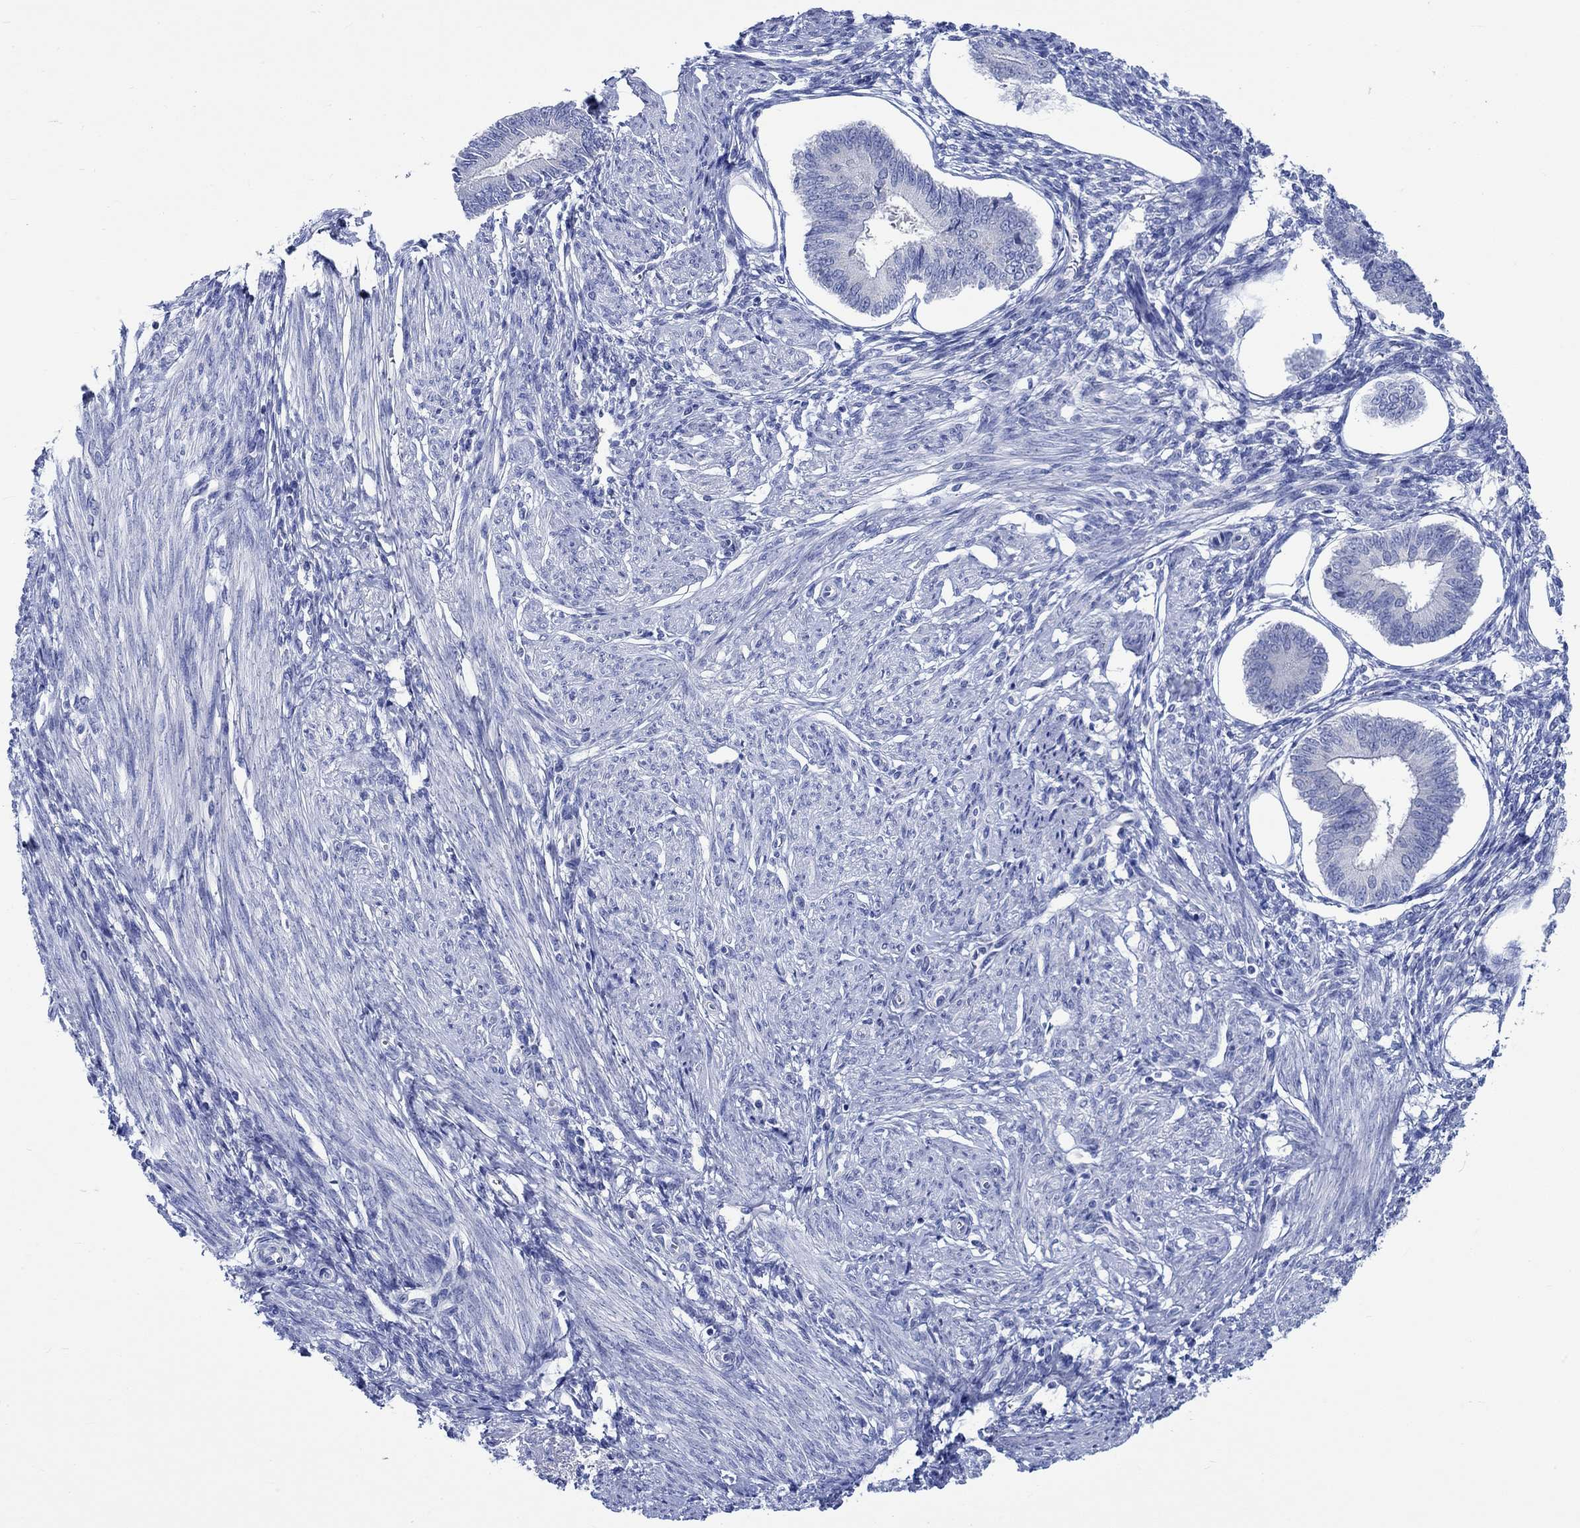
{"staining": {"intensity": "negative", "quantity": "none", "location": "none"}, "tissue": "endometrium", "cell_type": "Cells in endometrial stroma", "image_type": "normal", "snomed": [{"axis": "morphology", "description": "Normal tissue, NOS"}, {"axis": "topography", "description": "Endometrium"}], "caption": "This micrograph is of normal endometrium stained with immunohistochemistry to label a protein in brown with the nuclei are counter-stained blue. There is no expression in cells in endometrial stroma. Nuclei are stained in blue.", "gene": "PTPRN2", "patient": {"sex": "female", "age": 42}}